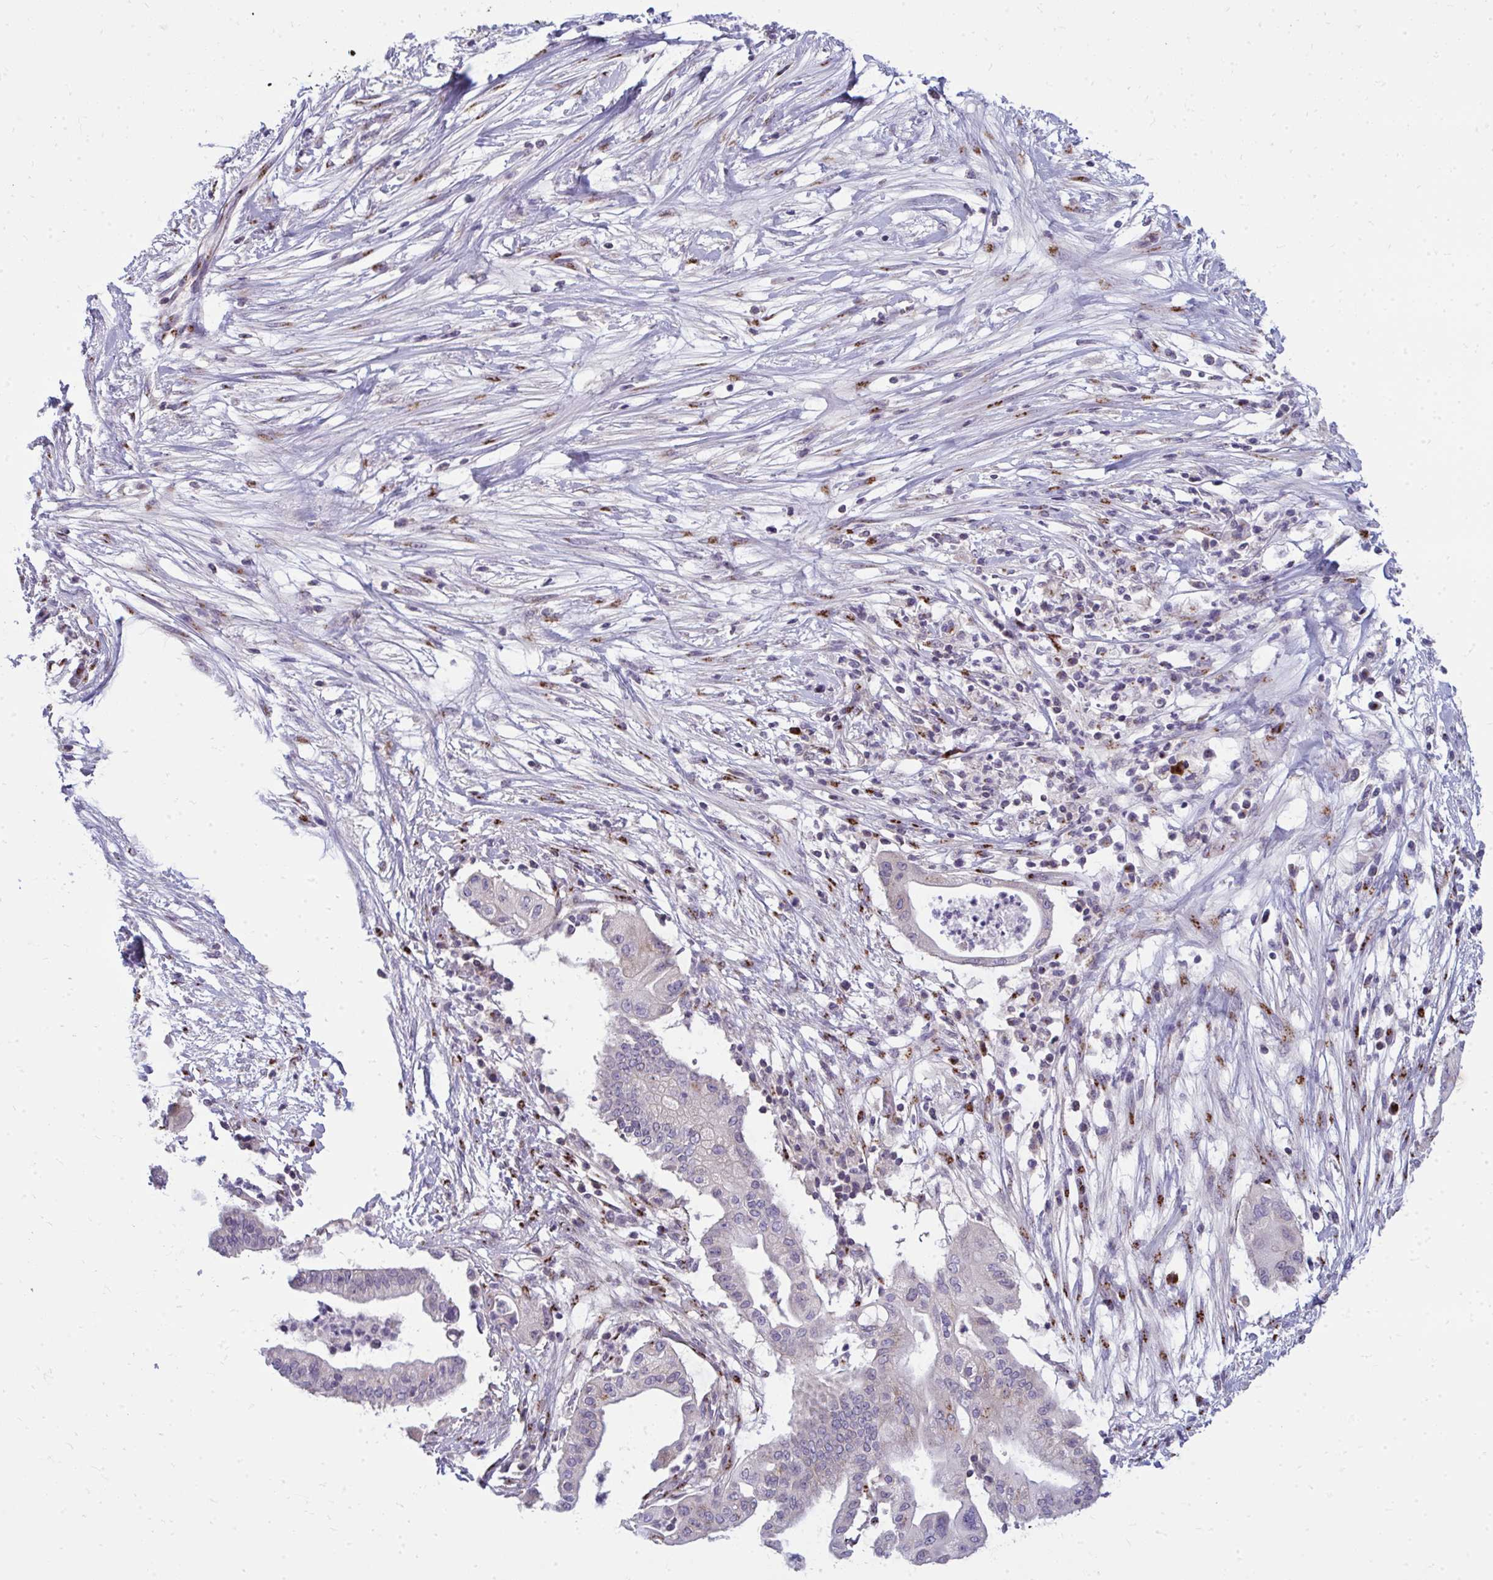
{"staining": {"intensity": "moderate", "quantity": "<25%", "location": "cytoplasmic/membranous"}, "tissue": "pancreatic cancer", "cell_type": "Tumor cells", "image_type": "cancer", "snomed": [{"axis": "morphology", "description": "Adenocarcinoma, NOS"}, {"axis": "topography", "description": "Pancreas"}], "caption": "The micrograph reveals staining of pancreatic cancer (adenocarcinoma), revealing moderate cytoplasmic/membranous protein staining (brown color) within tumor cells.", "gene": "DTX4", "patient": {"sex": "male", "age": 68}}